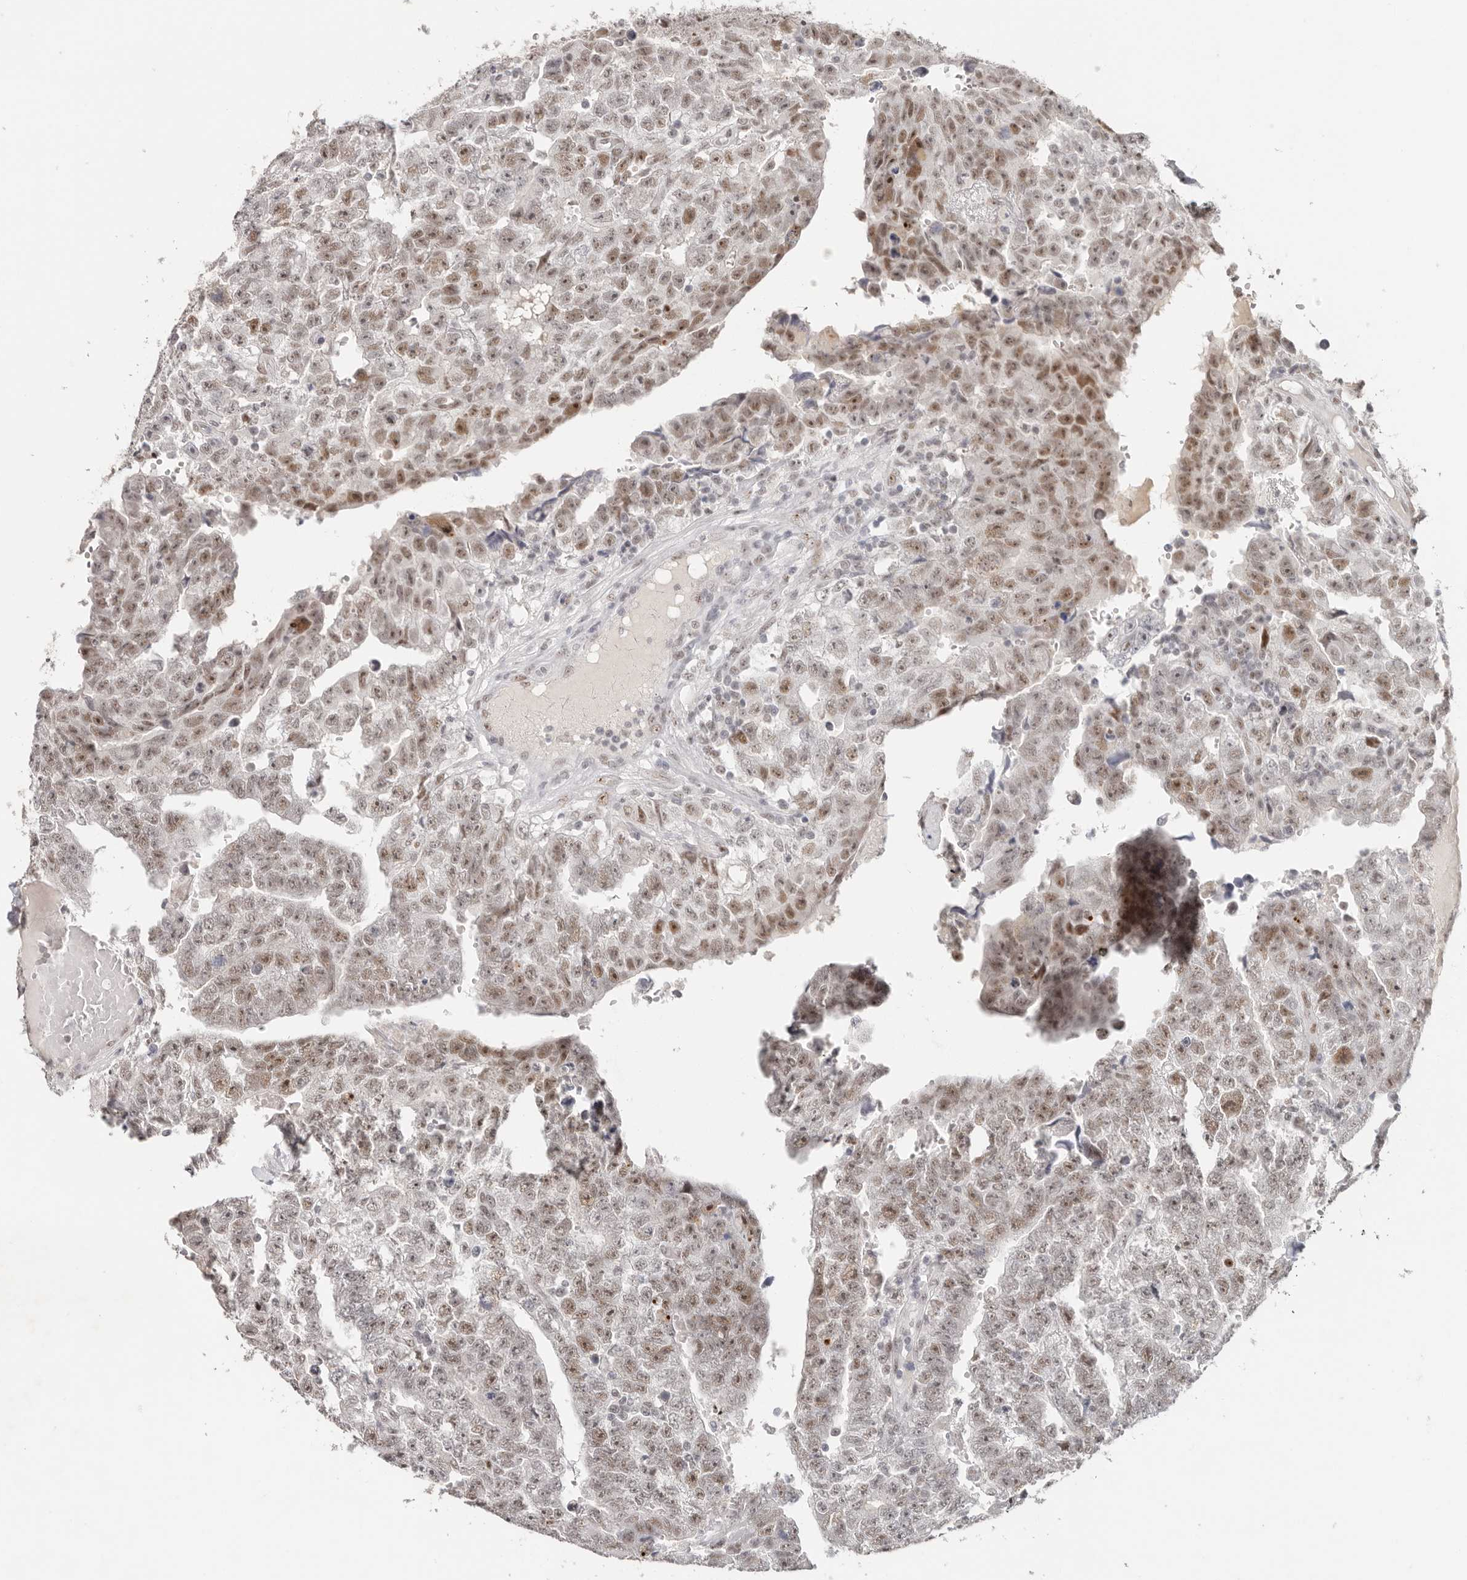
{"staining": {"intensity": "moderate", "quantity": ">75%", "location": "nuclear"}, "tissue": "testis cancer", "cell_type": "Tumor cells", "image_type": "cancer", "snomed": [{"axis": "morphology", "description": "Carcinoma, Embryonal, NOS"}, {"axis": "topography", "description": "Testis"}], "caption": "Testis embryonal carcinoma was stained to show a protein in brown. There is medium levels of moderate nuclear expression in approximately >75% of tumor cells. Nuclei are stained in blue.", "gene": "LARP7", "patient": {"sex": "male", "age": 25}}